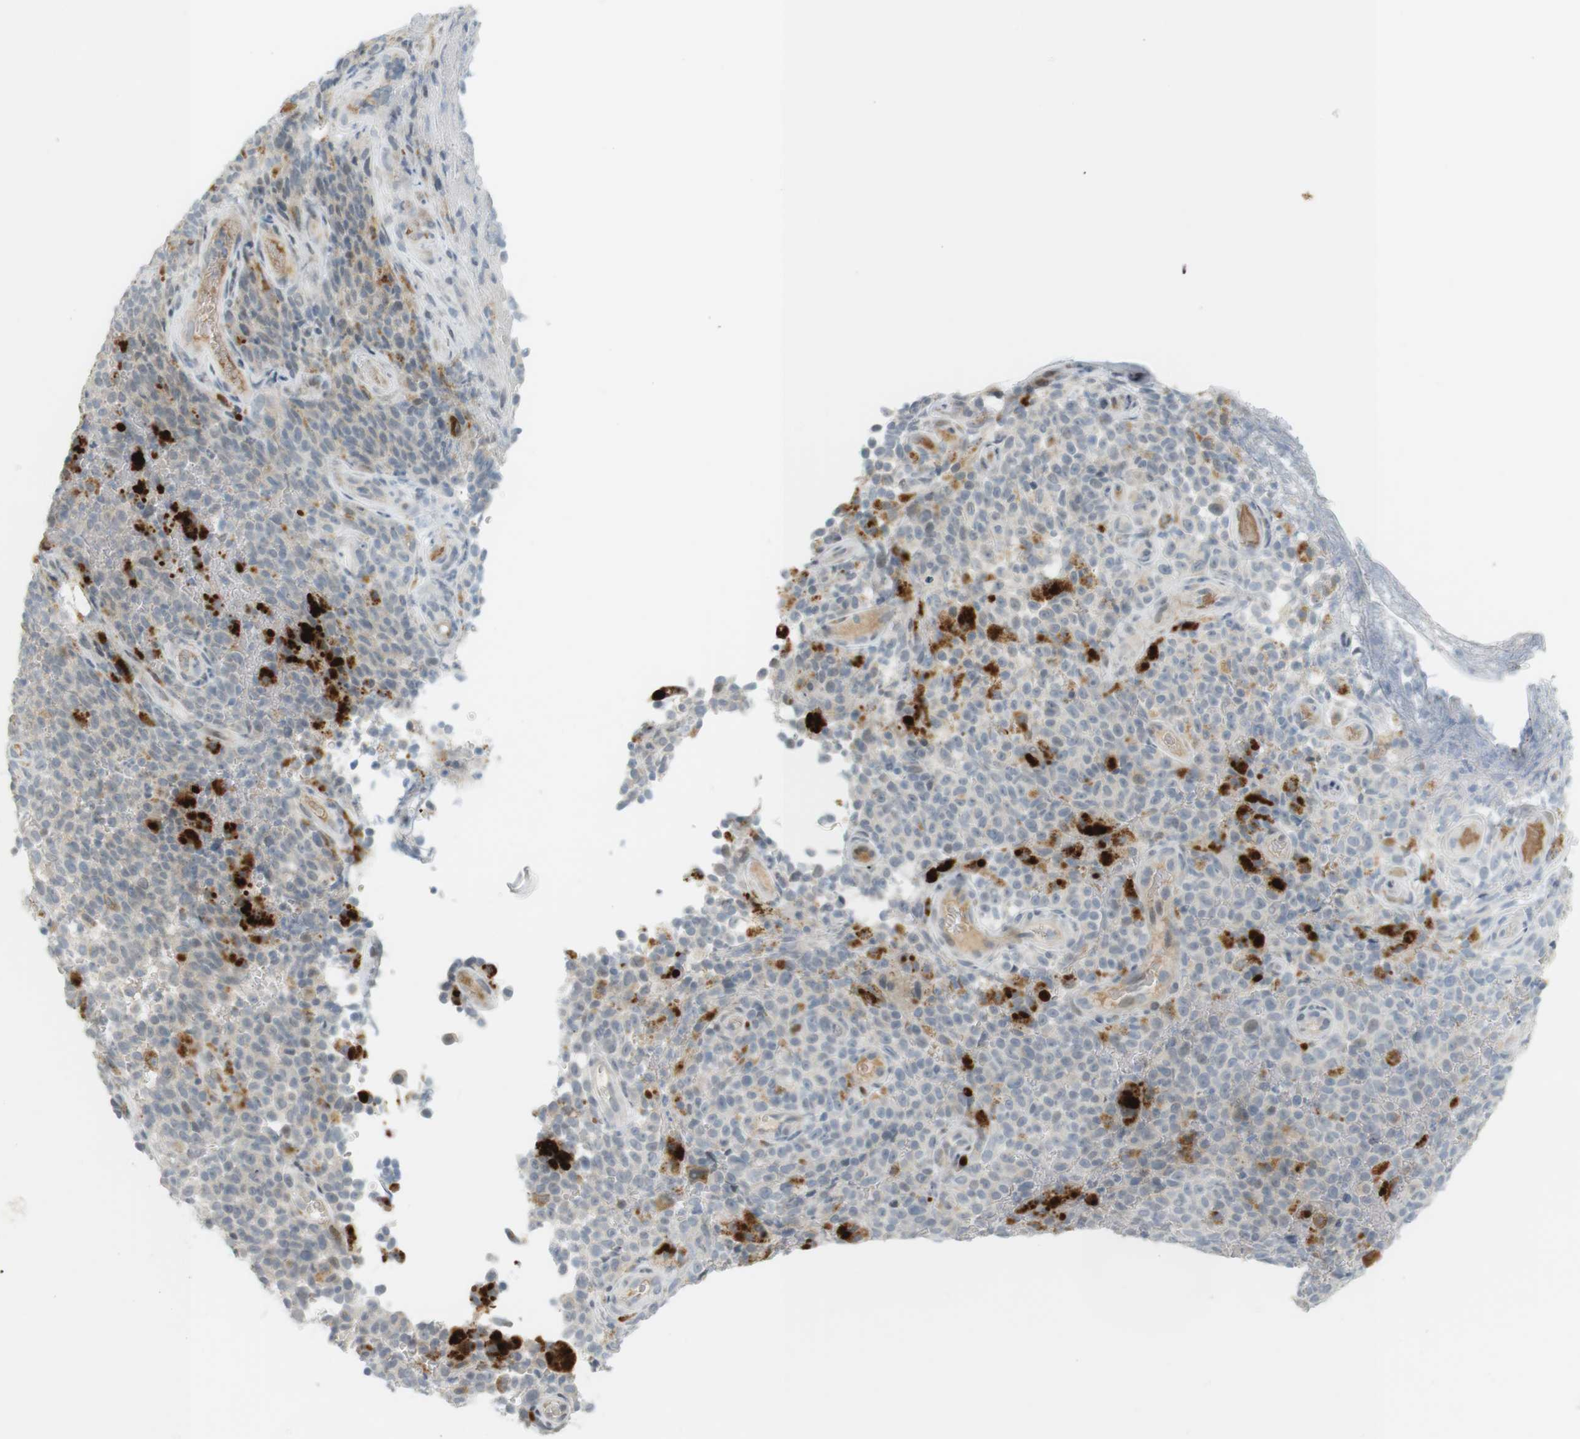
{"staining": {"intensity": "moderate", "quantity": "<25%", "location": "cytoplasmic/membranous"}, "tissue": "melanoma", "cell_type": "Tumor cells", "image_type": "cancer", "snomed": [{"axis": "morphology", "description": "Malignant melanoma, NOS"}, {"axis": "topography", "description": "Skin"}], "caption": "Approximately <25% of tumor cells in malignant melanoma show moderate cytoplasmic/membranous protein positivity as visualized by brown immunohistochemical staining.", "gene": "DMC1", "patient": {"sex": "female", "age": 82}}